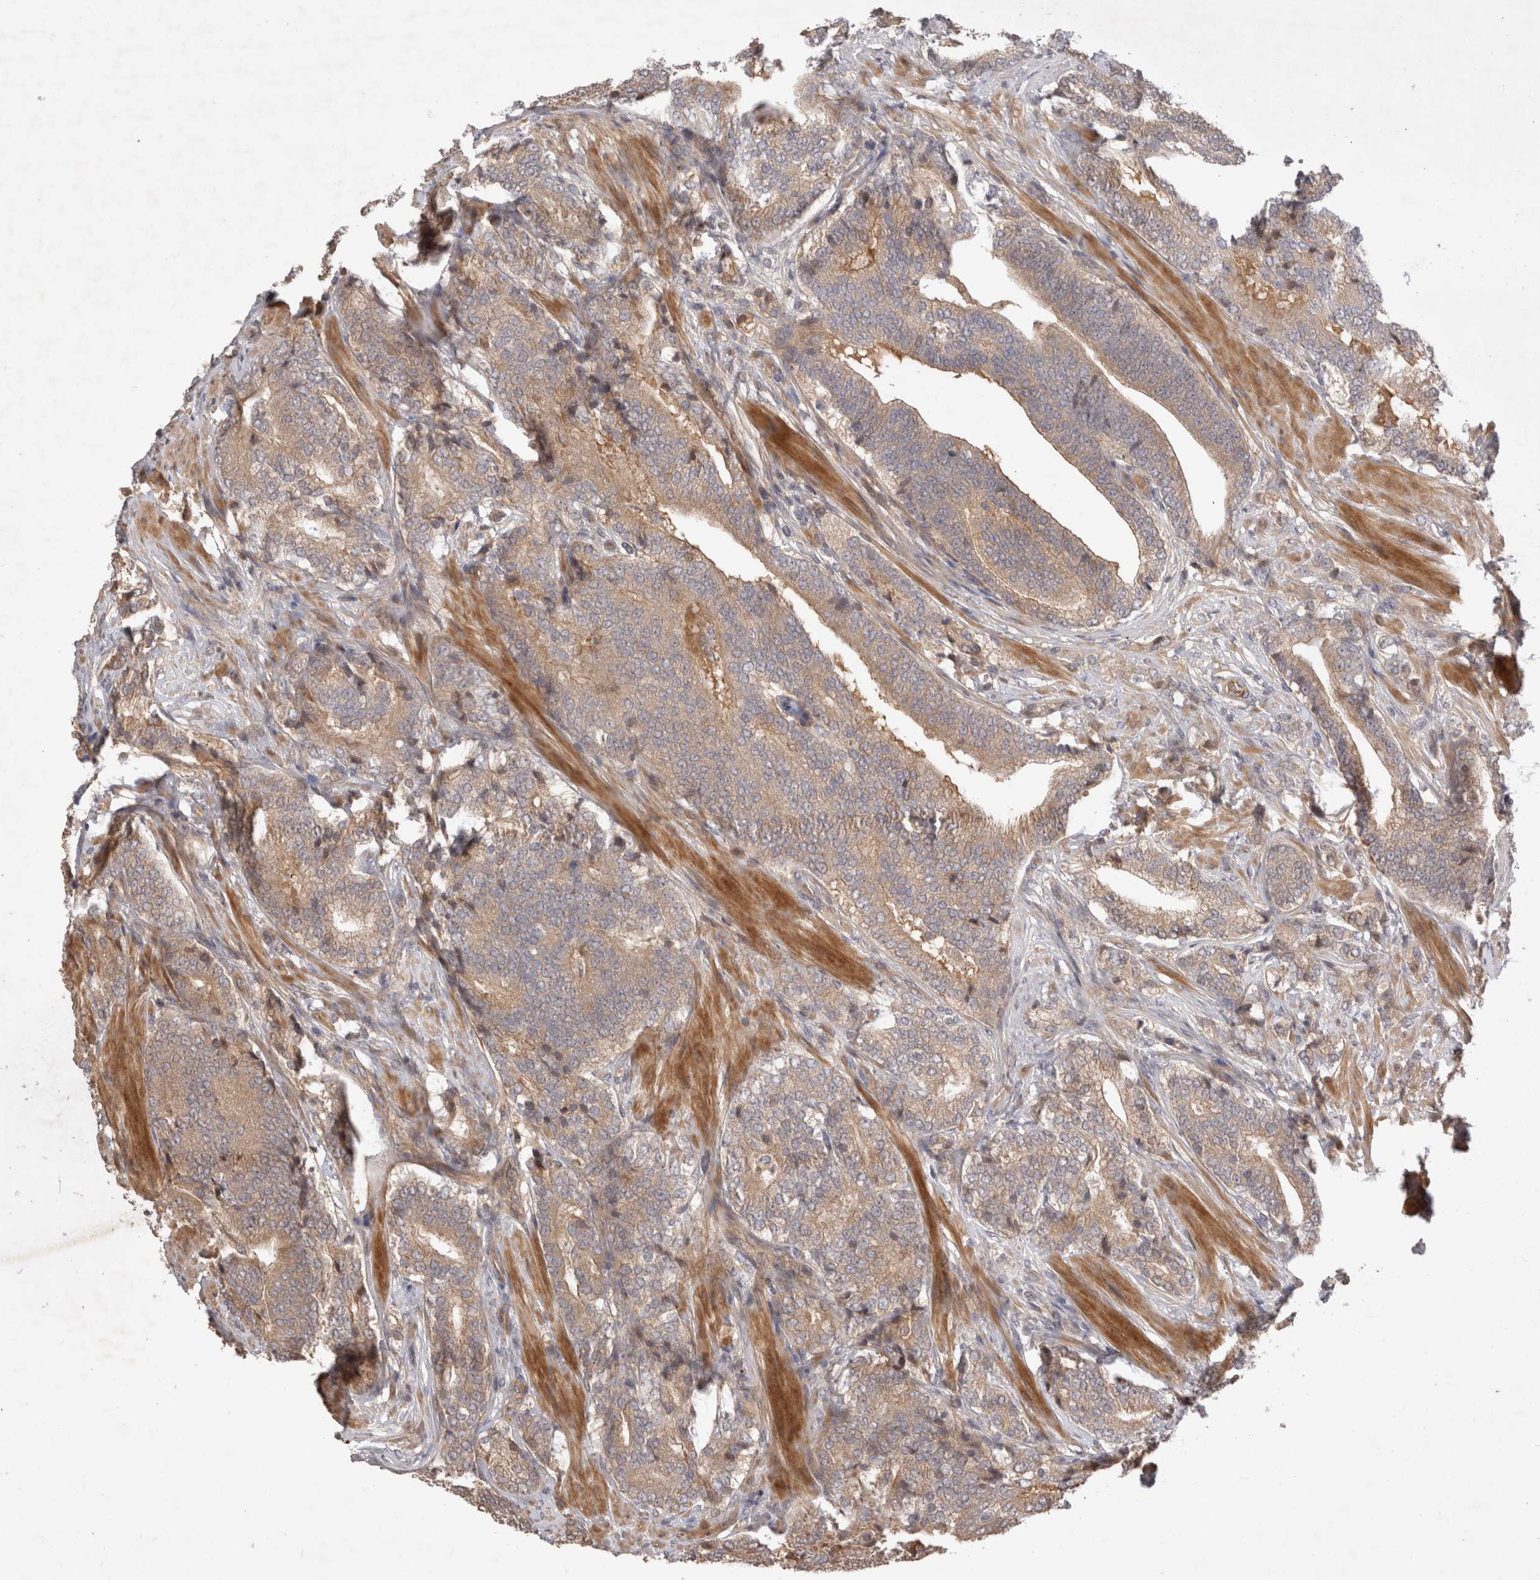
{"staining": {"intensity": "weak", "quantity": ">75%", "location": "cytoplasmic/membranous"}, "tissue": "prostate cancer", "cell_type": "Tumor cells", "image_type": "cancer", "snomed": [{"axis": "morphology", "description": "Adenocarcinoma, High grade"}, {"axis": "topography", "description": "Prostate"}], "caption": "Tumor cells reveal weak cytoplasmic/membranous positivity in about >75% of cells in adenocarcinoma (high-grade) (prostate).", "gene": "PPP1R42", "patient": {"sex": "male", "age": 55}}